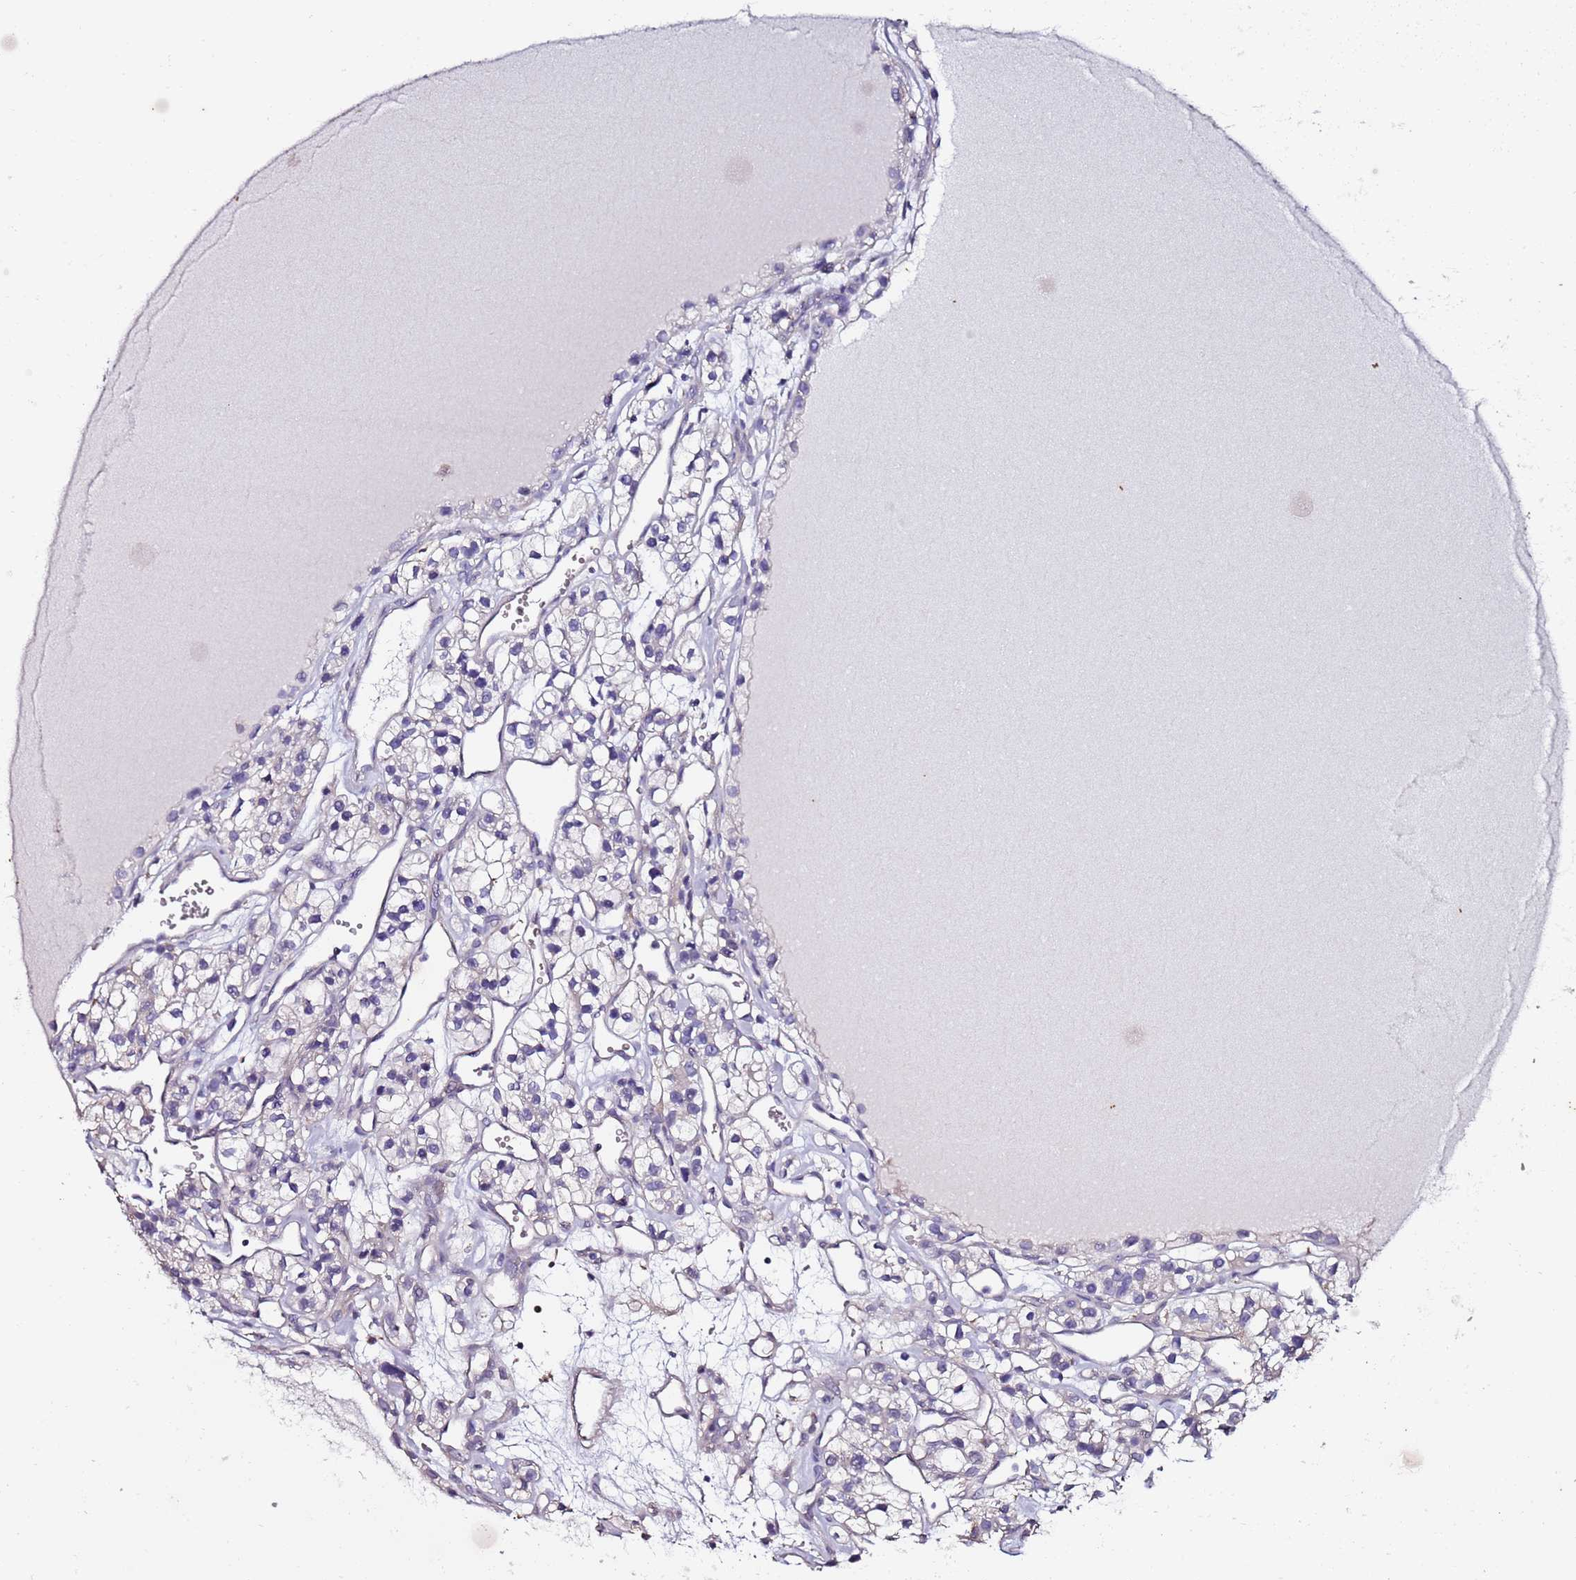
{"staining": {"intensity": "negative", "quantity": "none", "location": "none"}, "tissue": "renal cancer", "cell_type": "Tumor cells", "image_type": "cancer", "snomed": [{"axis": "morphology", "description": "Adenocarcinoma, NOS"}, {"axis": "topography", "description": "Kidney"}], "caption": "High power microscopy micrograph of an IHC micrograph of renal adenocarcinoma, revealing no significant positivity in tumor cells.", "gene": "C3orf80", "patient": {"sex": "female", "age": 57}}